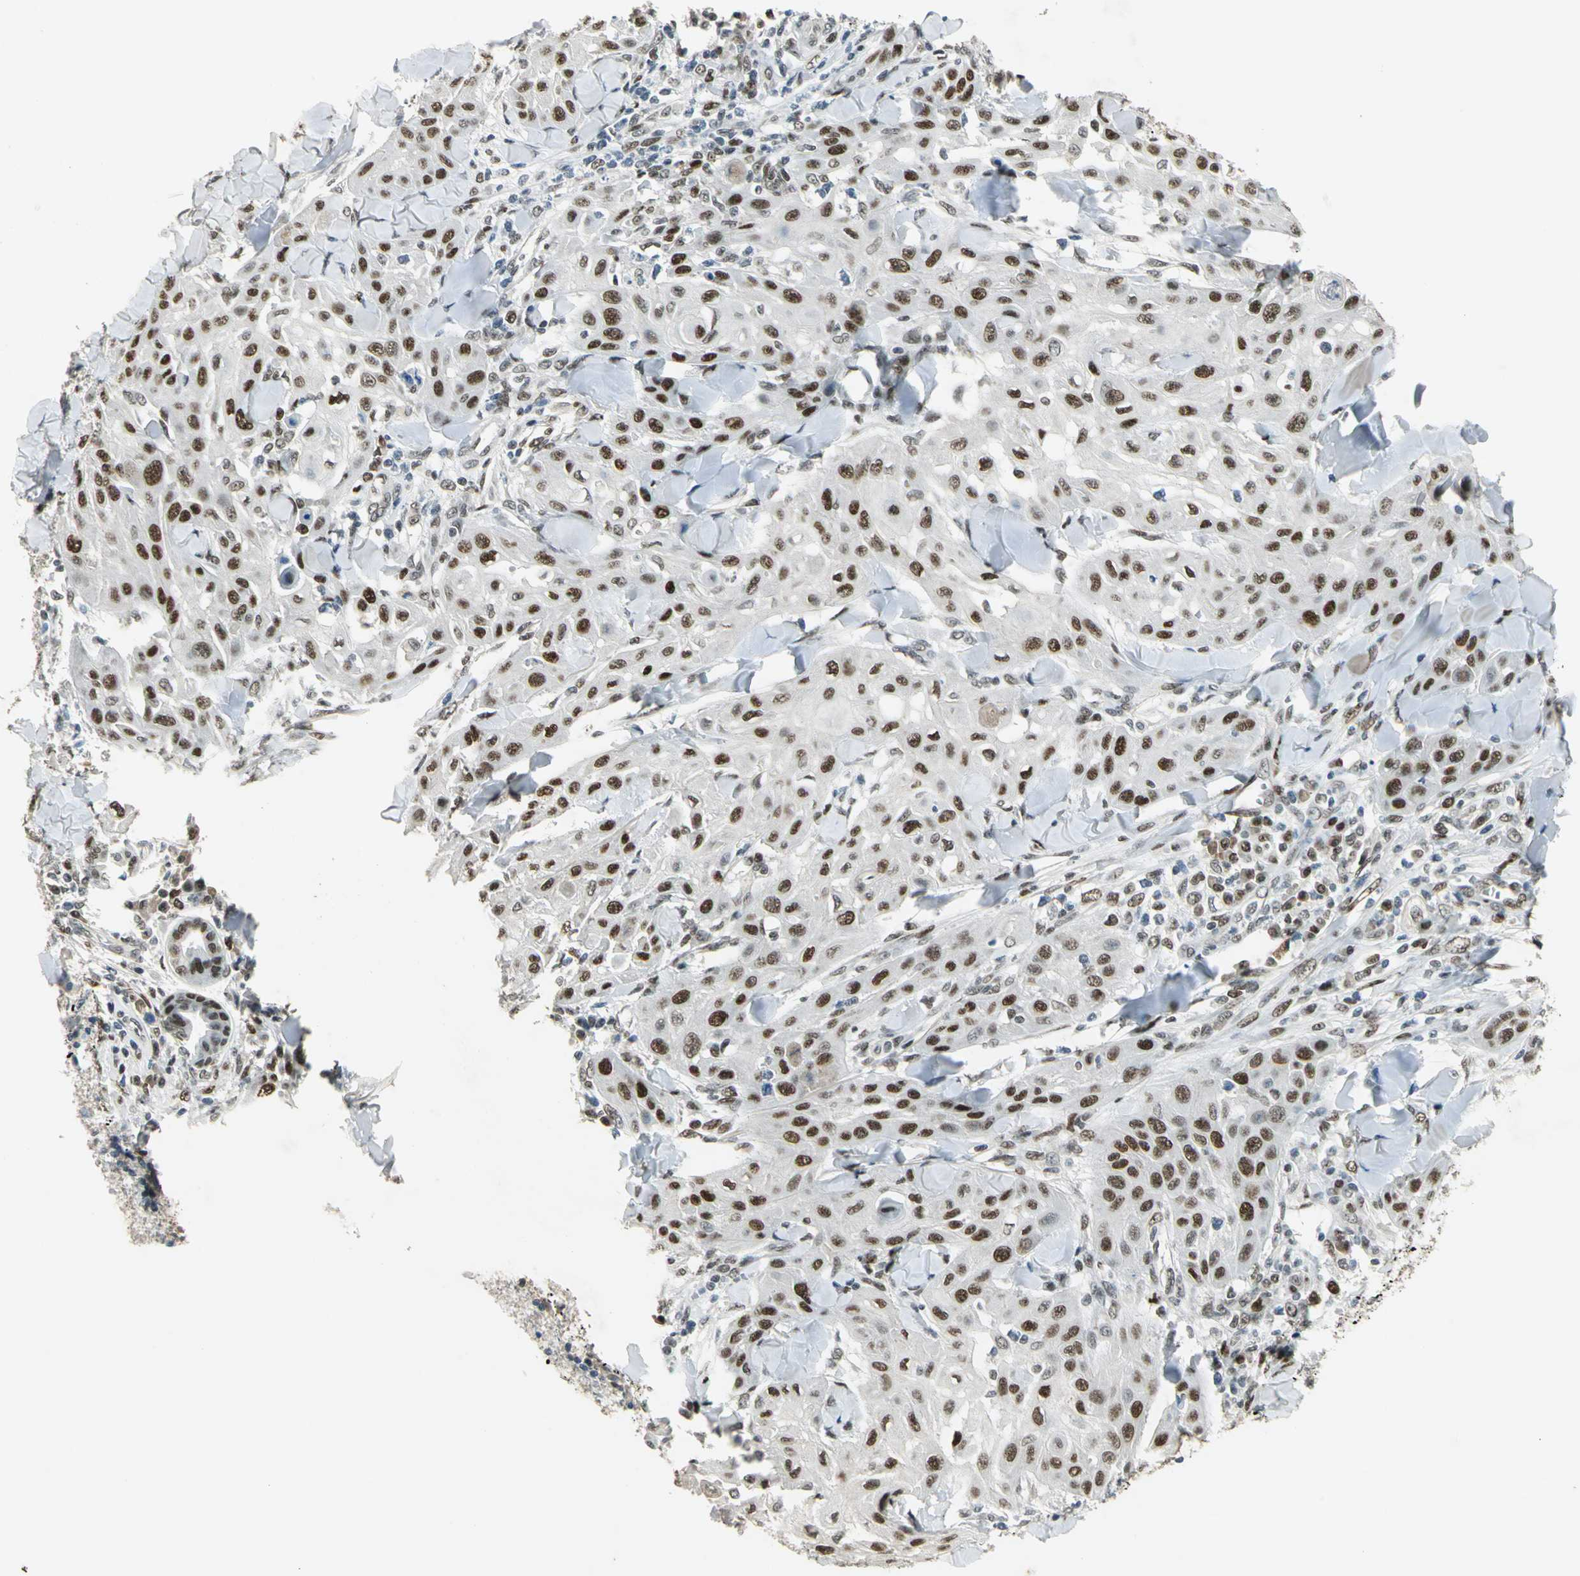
{"staining": {"intensity": "strong", "quantity": ">75%", "location": "nuclear"}, "tissue": "skin cancer", "cell_type": "Tumor cells", "image_type": "cancer", "snomed": [{"axis": "morphology", "description": "Squamous cell carcinoma, NOS"}, {"axis": "topography", "description": "Skin"}], "caption": "Immunohistochemical staining of skin cancer (squamous cell carcinoma) reveals high levels of strong nuclear protein staining in about >75% of tumor cells. (IHC, brightfield microscopy, high magnification).", "gene": "AK6", "patient": {"sex": "male", "age": 24}}